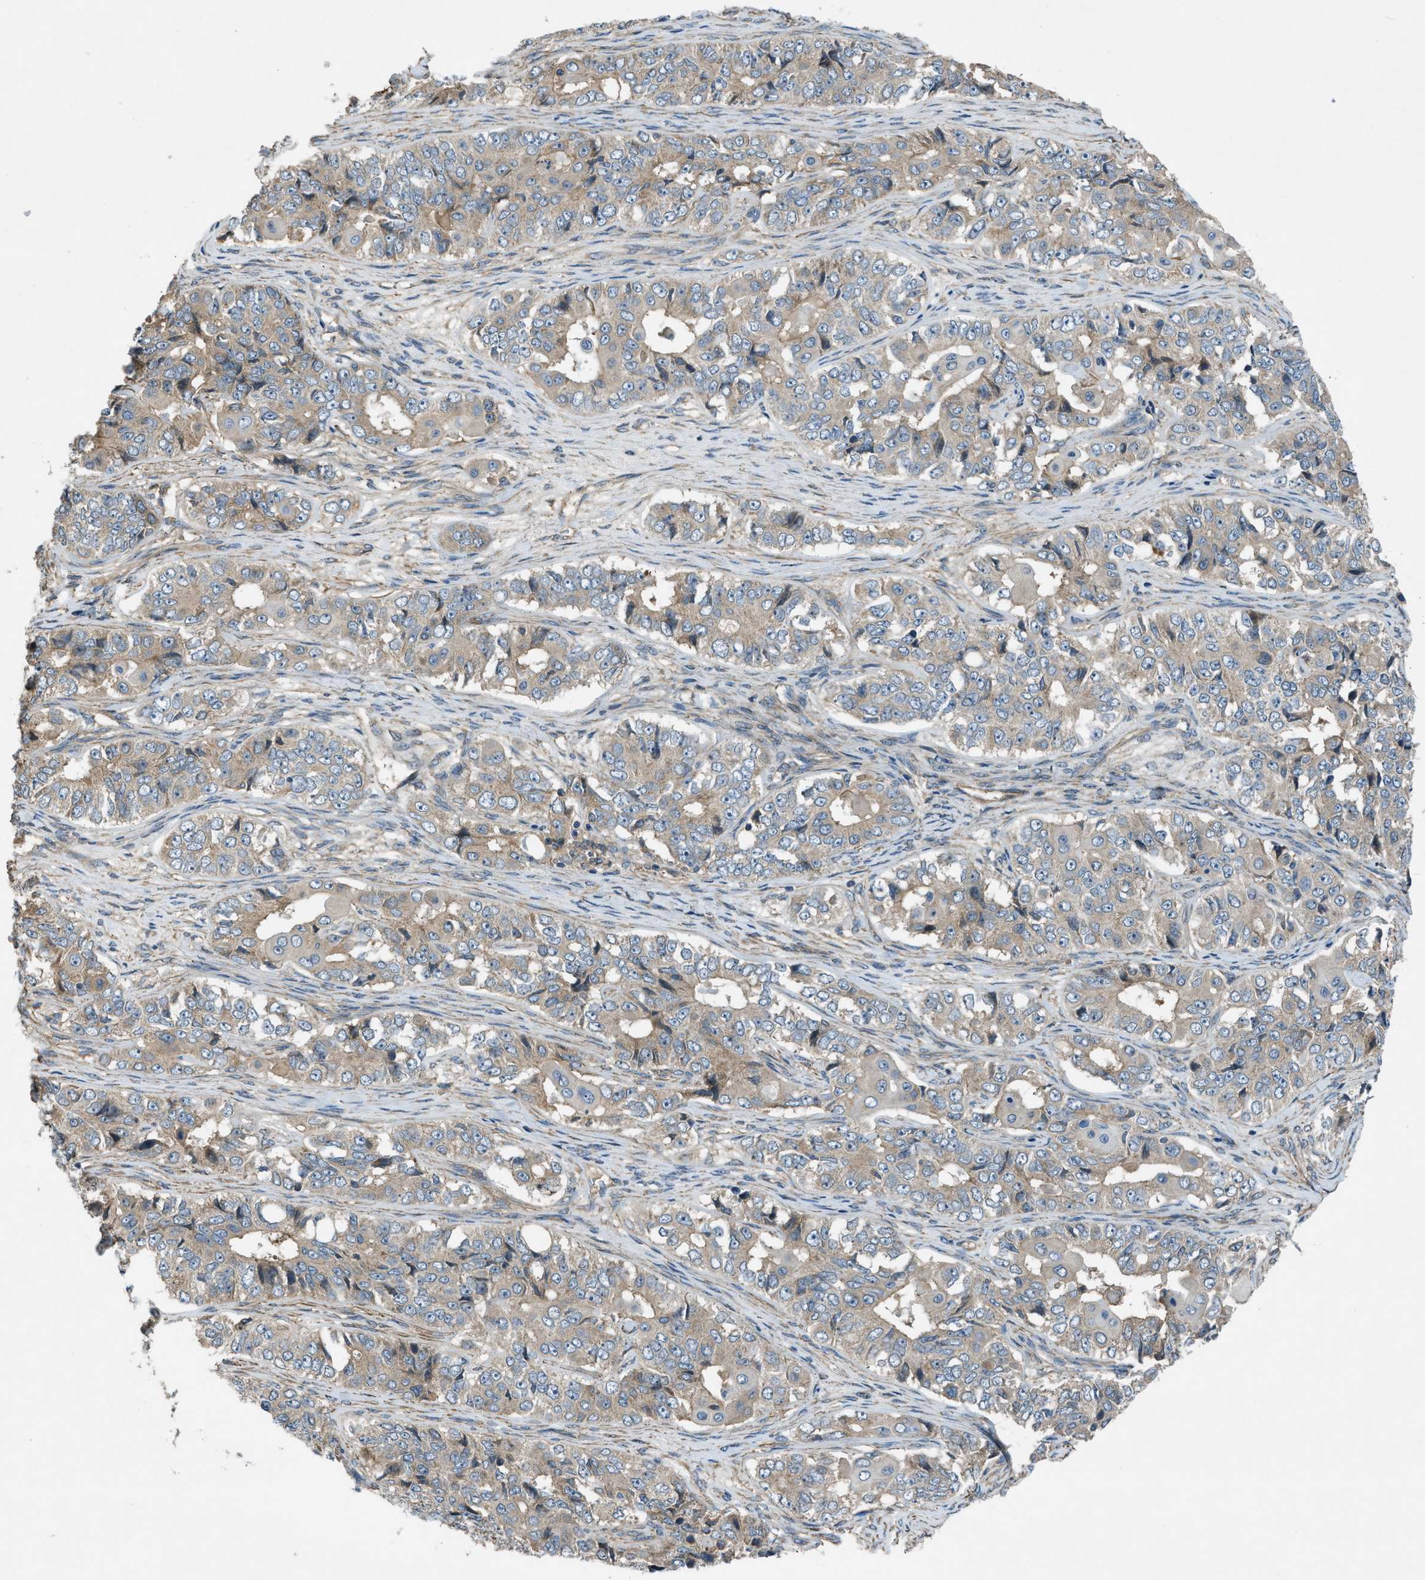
{"staining": {"intensity": "weak", "quantity": ">75%", "location": "cytoplasmic/membranous"}, "tissue": "ovarian cancer", "cell_type": "Tumor cells", "image_type": "cancer", "snomed": [{"axis": "morphology", "description": "Carcinoma, endometroid"}, {"axis": "topography", "description": "Ovary"}], "caption": "Protein staining by immunohistochemistry exhibits weak cytoplasmic/membranous expression in about >75% of tumor cells in endometroid carcinoma (ovarian). (DAB (3,3'-diaminobenzidine) IHC with brightfield microscopy, high magnification).", "gene": "VEZT", "patient": {"sex": "female", "age": 51}}